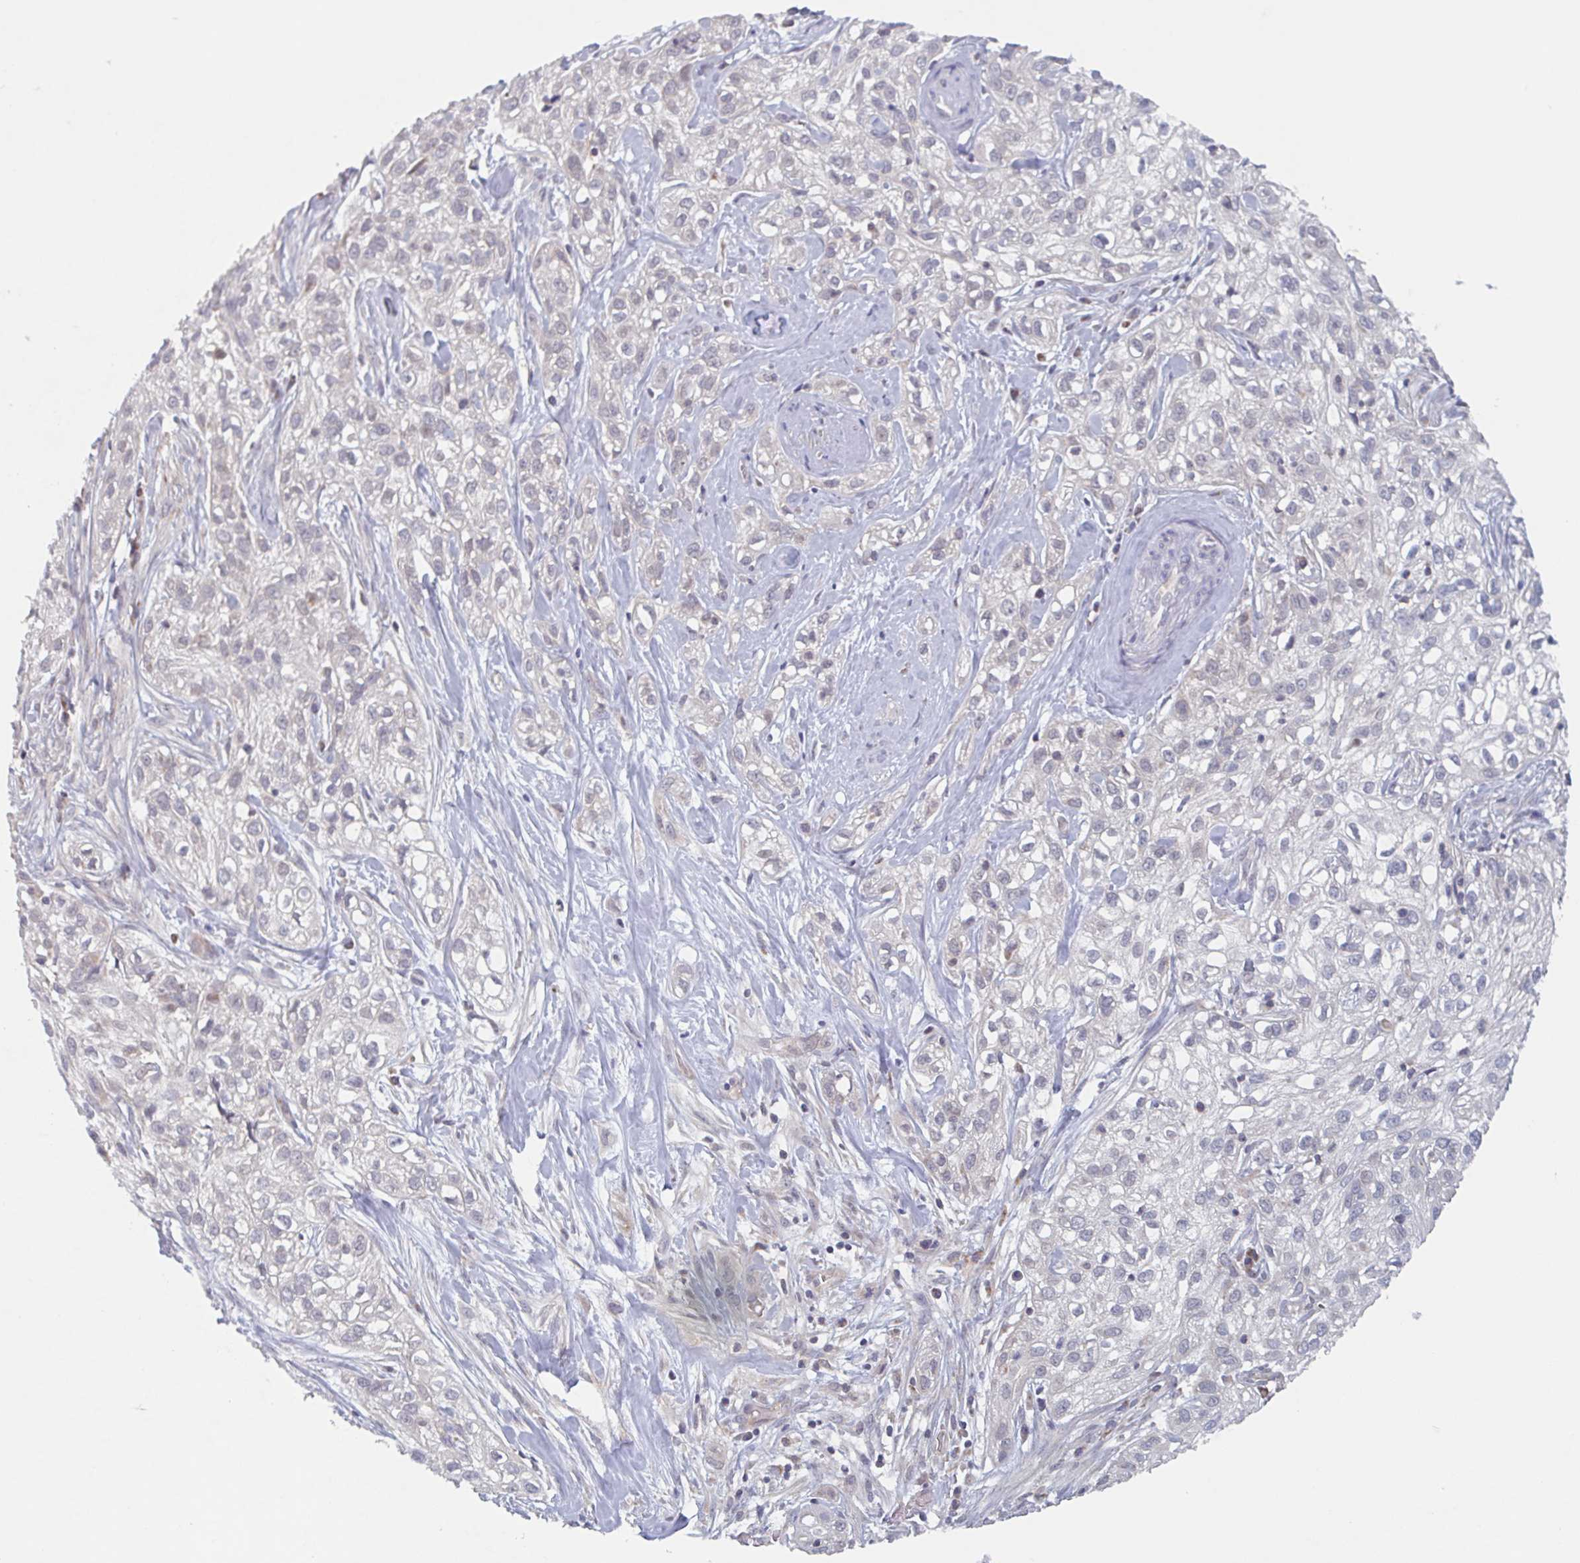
{"staining": {"intensity": "negative", "quantity": "none", "location": "none"}, "tissue": "skin cancer", "cell_type": "Tumor cells", "image_type": "cancer", "snomed": [{"axis": "morphology", "description": "Squamous cell carcinoma, NOS"}, {"axis": "topography", "description": "Skin"}], "caption": "Histopathology image shows no significant protein positivity in tumor cells of squamous cell carcinoma (skin).", "gene": "SURF1", "patient": {"sex": "male", "age": 82}}